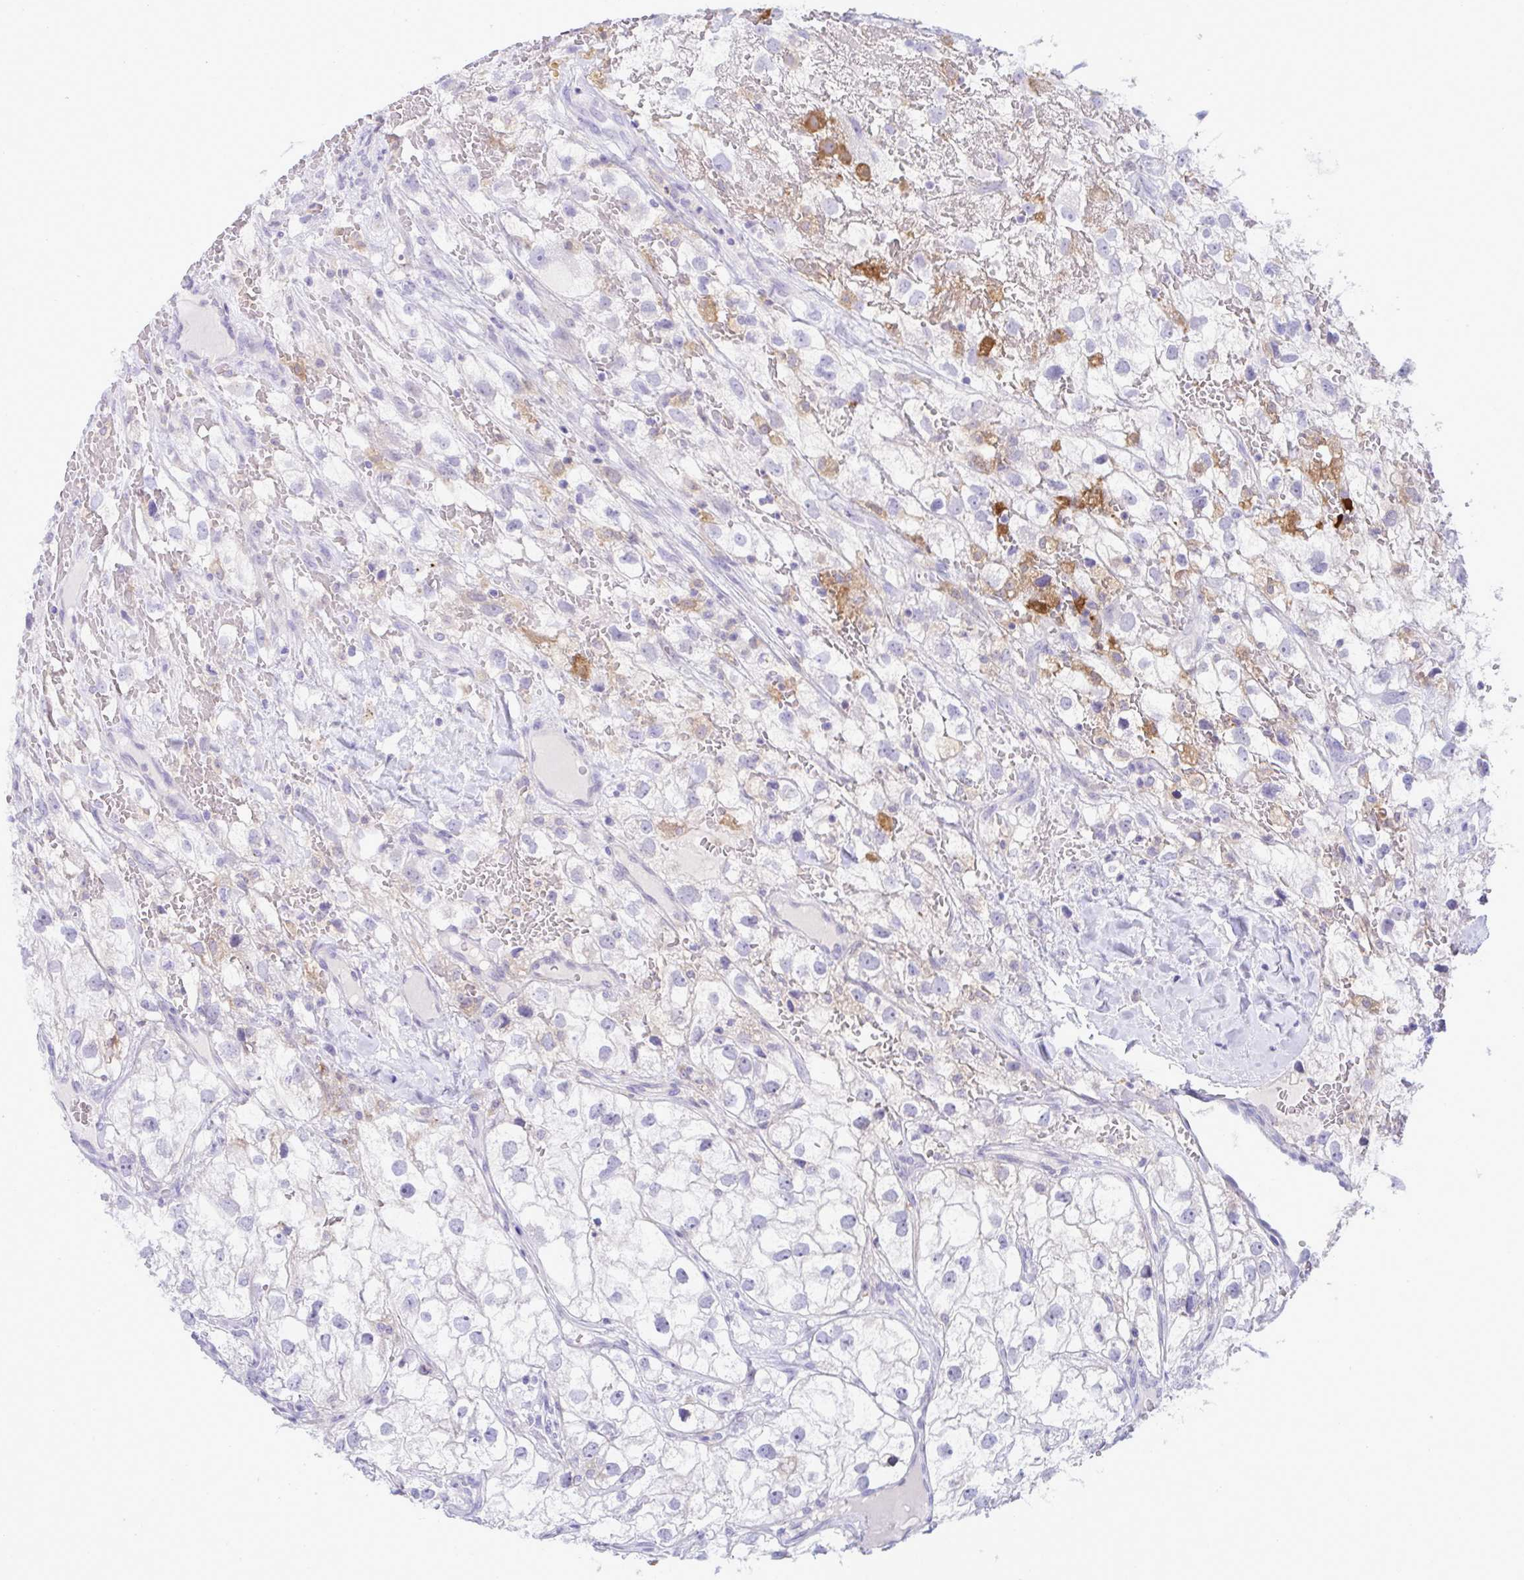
{"staining": {"intensity": "negative", "quantity": "none", "location": "none"}, "tissue": "renal cancer", "cell_type": "Tumor cells", "image_type": "cancer", "snomed": [{"axis": "morphology", "description": "Adenocarcinoma, NOS"}, {"axis": "topography", "description": "Kidney"}], "caption": "Micrograph shows no protein positivity in tumor cells of renal cancer tissue.", "gene": "RGPD5", "patient": {"sex": "male", "age": 59}}